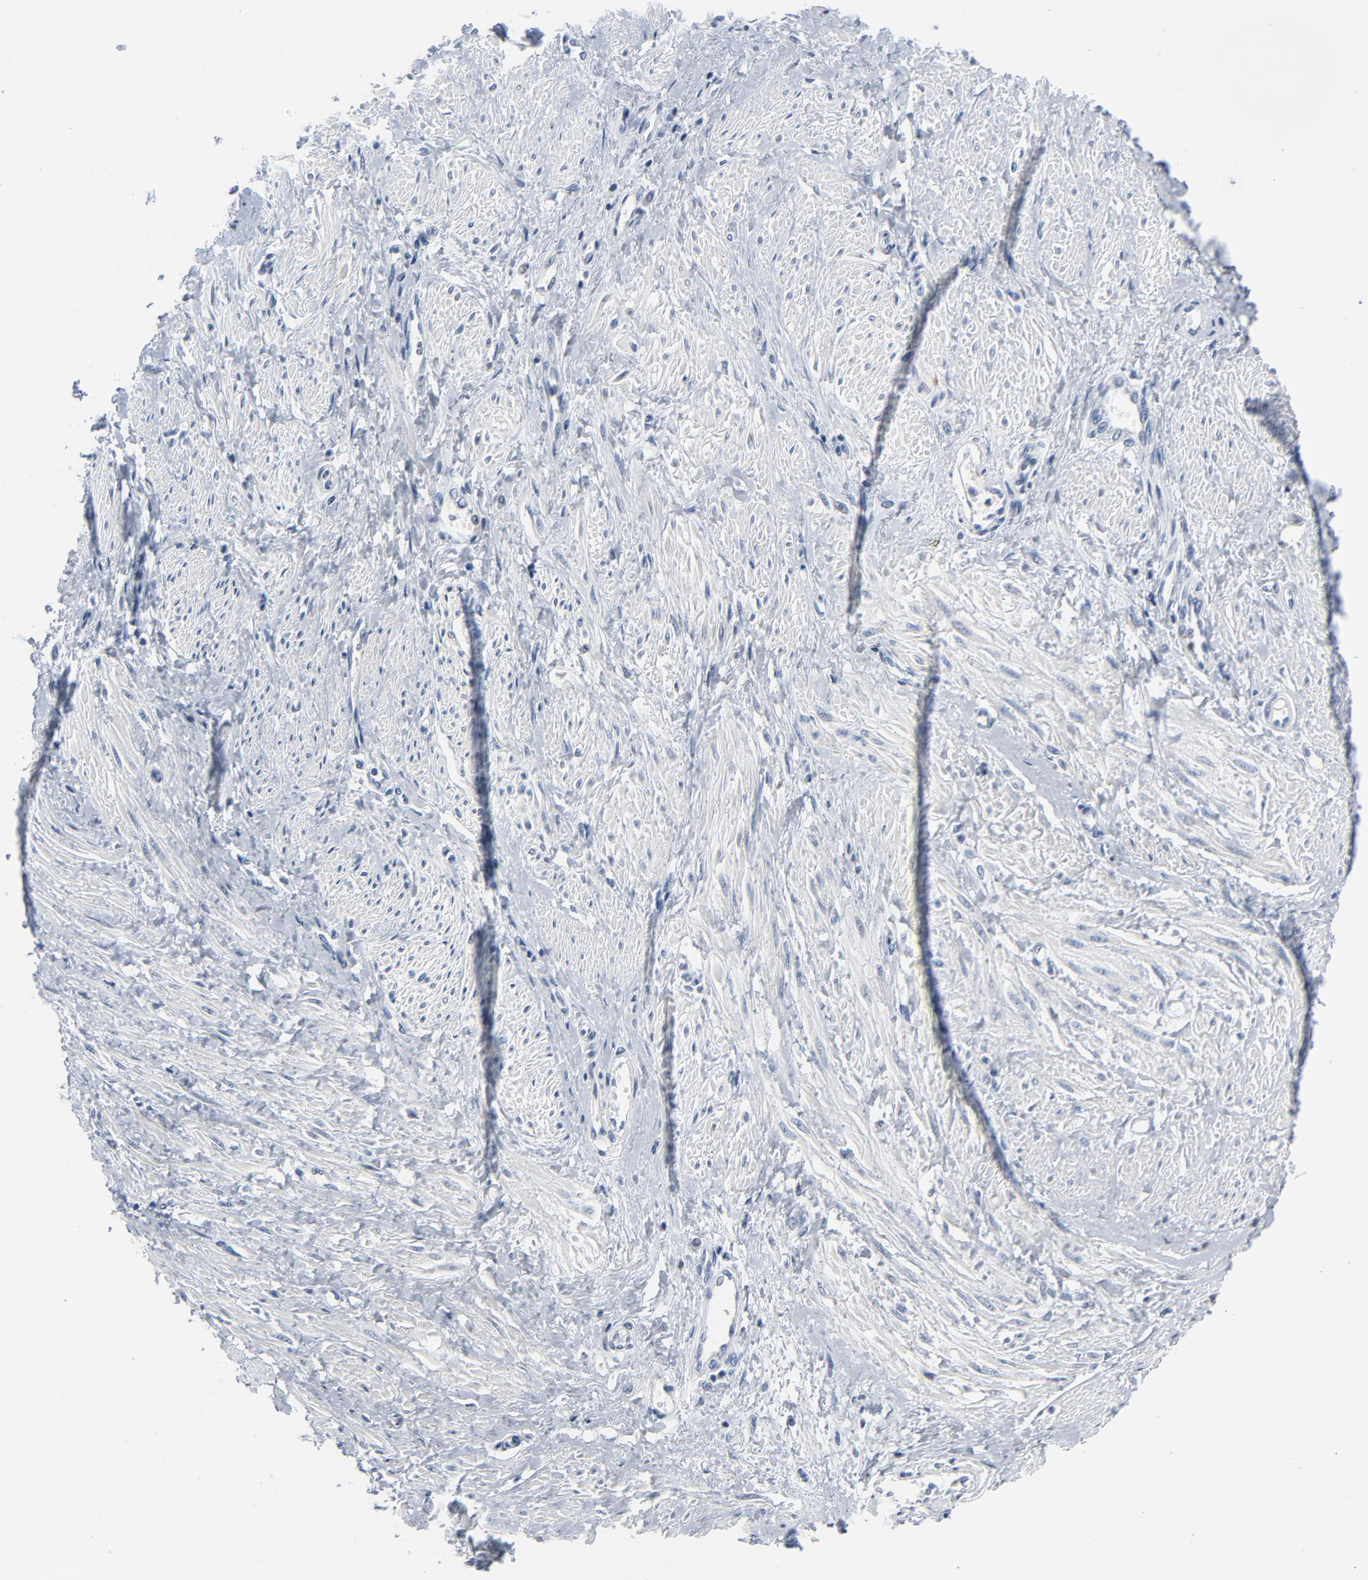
{"staining": {"intensity": "negative", "quantity": "none", "location": "none"}, "tissue": "smooth muscle", "cell_type": "Smooth muscle cells", "image_type": "normal", "snomed": [{"axis": "morphology", "description": "Normal tissue, NOS"}, {"axis": "topography", "description": "Smooth muscle"}, {"axis": "topography", "description": "Uterus"}], "caption": "This micrograph is of normal smooth muscle stained with immunohistochemistry to label a protein in brown with the nuclei are counter-stained blue. There is no expression in smooth muscle cells.", "gene": "YIPF6", "patient": {"sex": "female", "age": 39}}